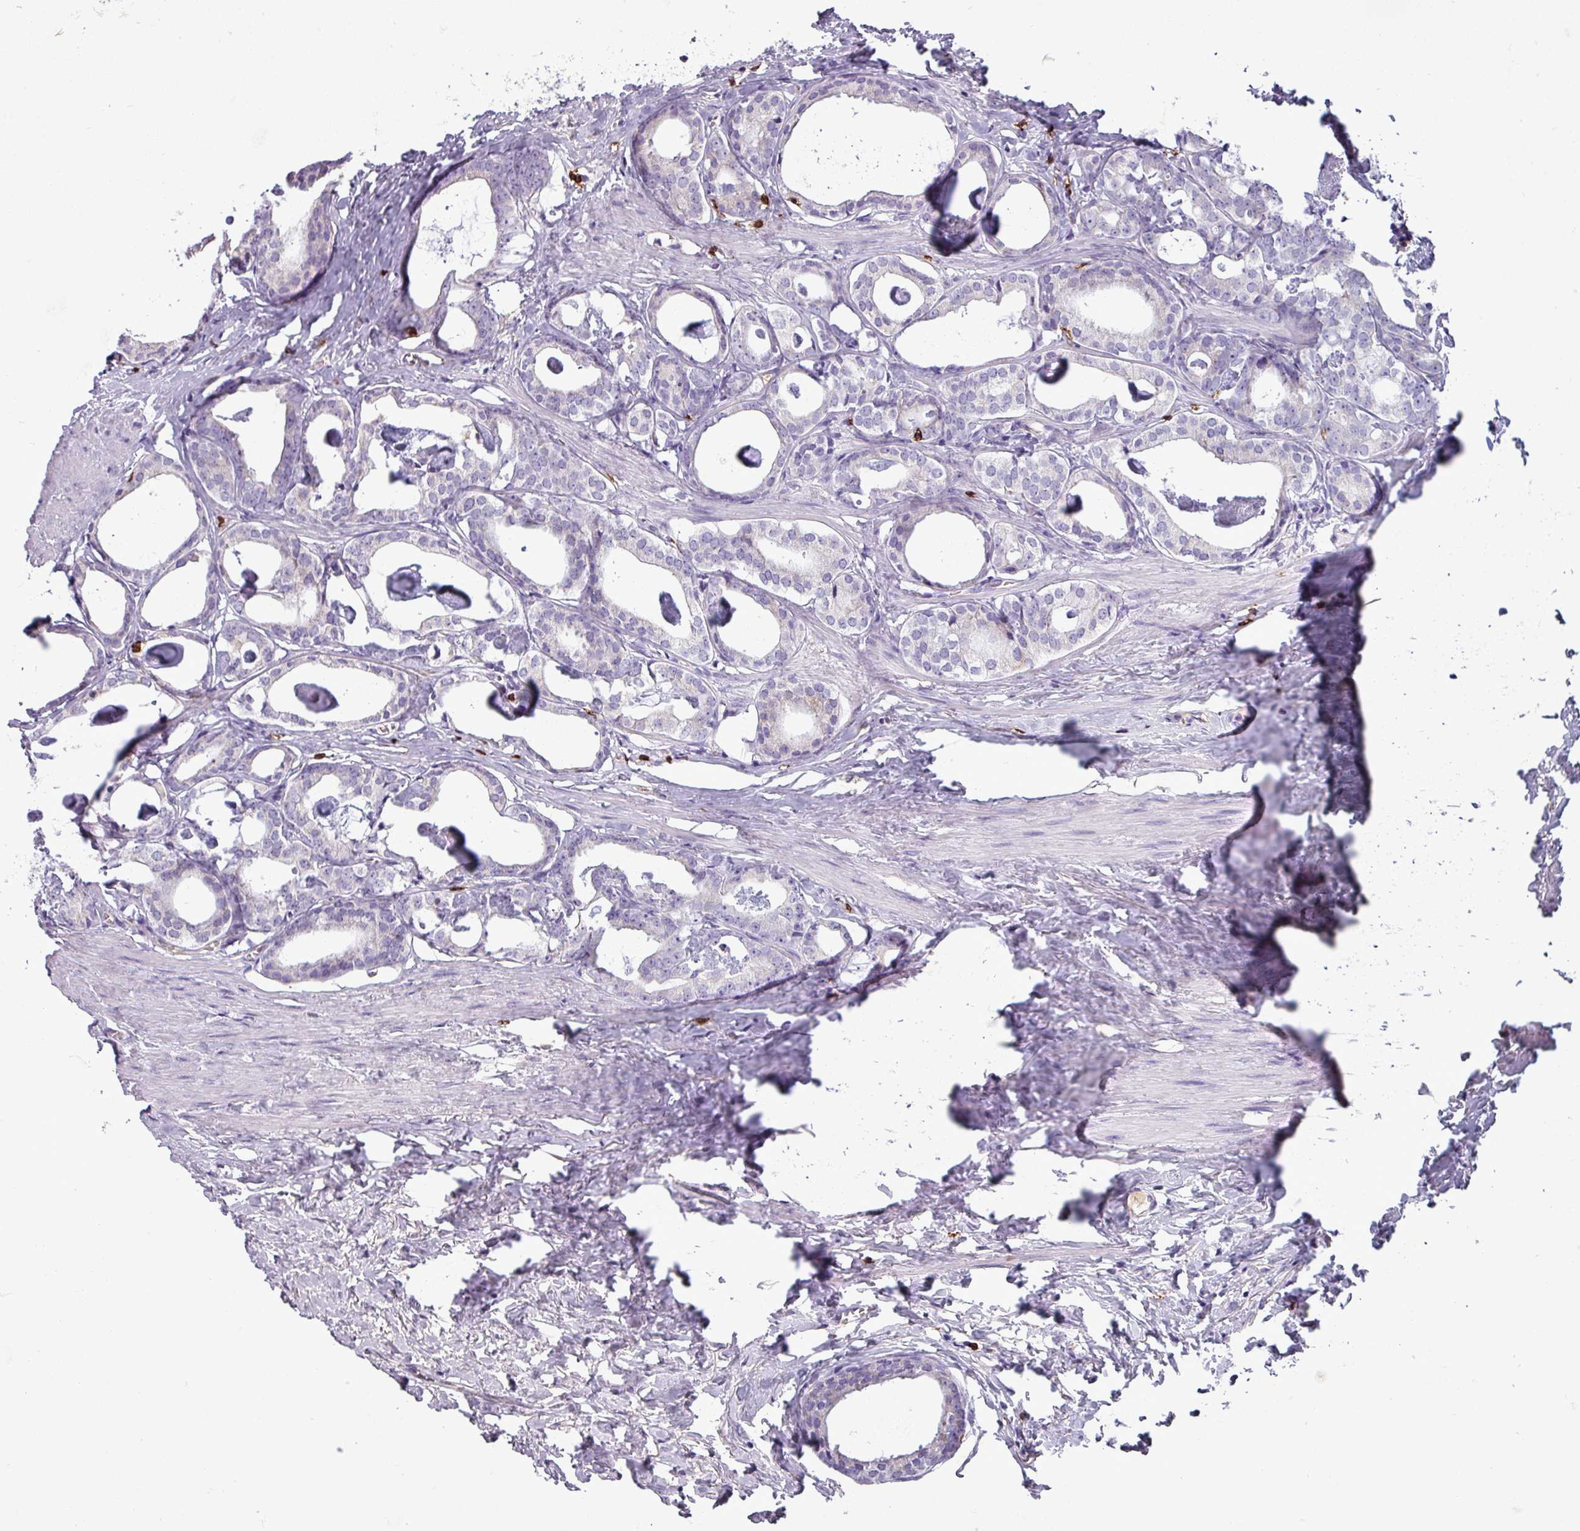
{"staining": {"intensity": "negative", "quantity": "none", "location": "none"}, "tissue": "prostate cancer", "cell_type": "Tumor cells", "image_type": "cancer", "snomed": [{"axis": "morphology", "description": "Adenocarcinoma, Low grade"}, {"axis": "topography", "description": "Prostate"}], "caption": "Prostate cancer (adenocarcinoma (low-grade)) stained for a protein using immunohistochemistry (IHC) exhibits no staining tumor cells.", "gene": "CD8A", "patient": {"sex": "male", "age": 71}}